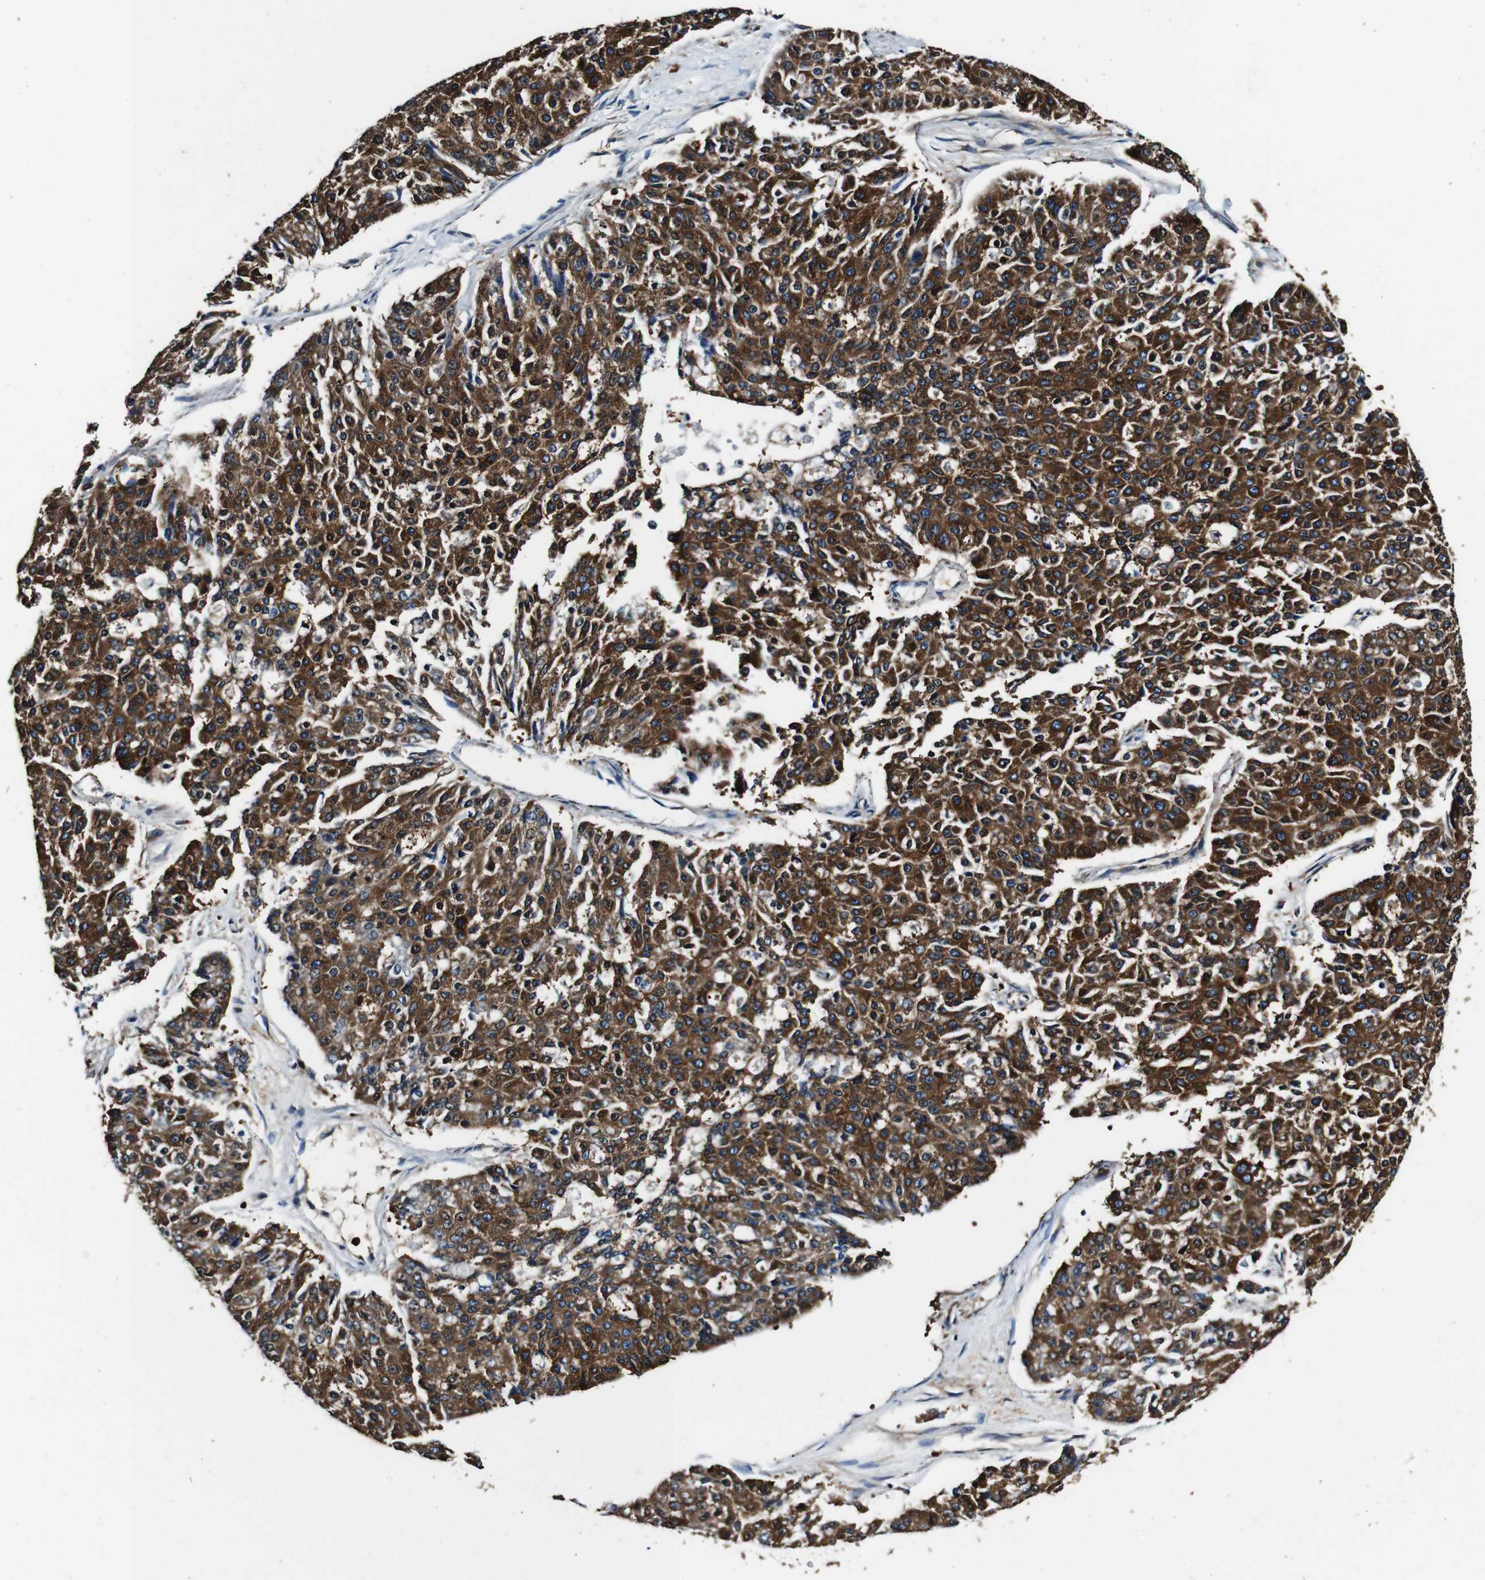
{"staining": {"intensity": "strong", "quantity": ">75%", "location": "cytoplasmic/membranous"}, "tissue": "pancreatic cancer", "cell_type": "Tumor cells", "image_type": "cancer", "snomed": [{"axis": "morphology", "description": "Adenocarcinoma, NOS"}, {"axis": "topography", "description": "Pancreas"}], "caption": "About >75% of tumor cells in adenocarcinoma (pancreatic) reveal strong cytoplasmic/membranous protein positivity as visualized by brown immunohistochemical staining.", "gene": "RHOT2", "patient": {"sex": "male", "age": 50}}